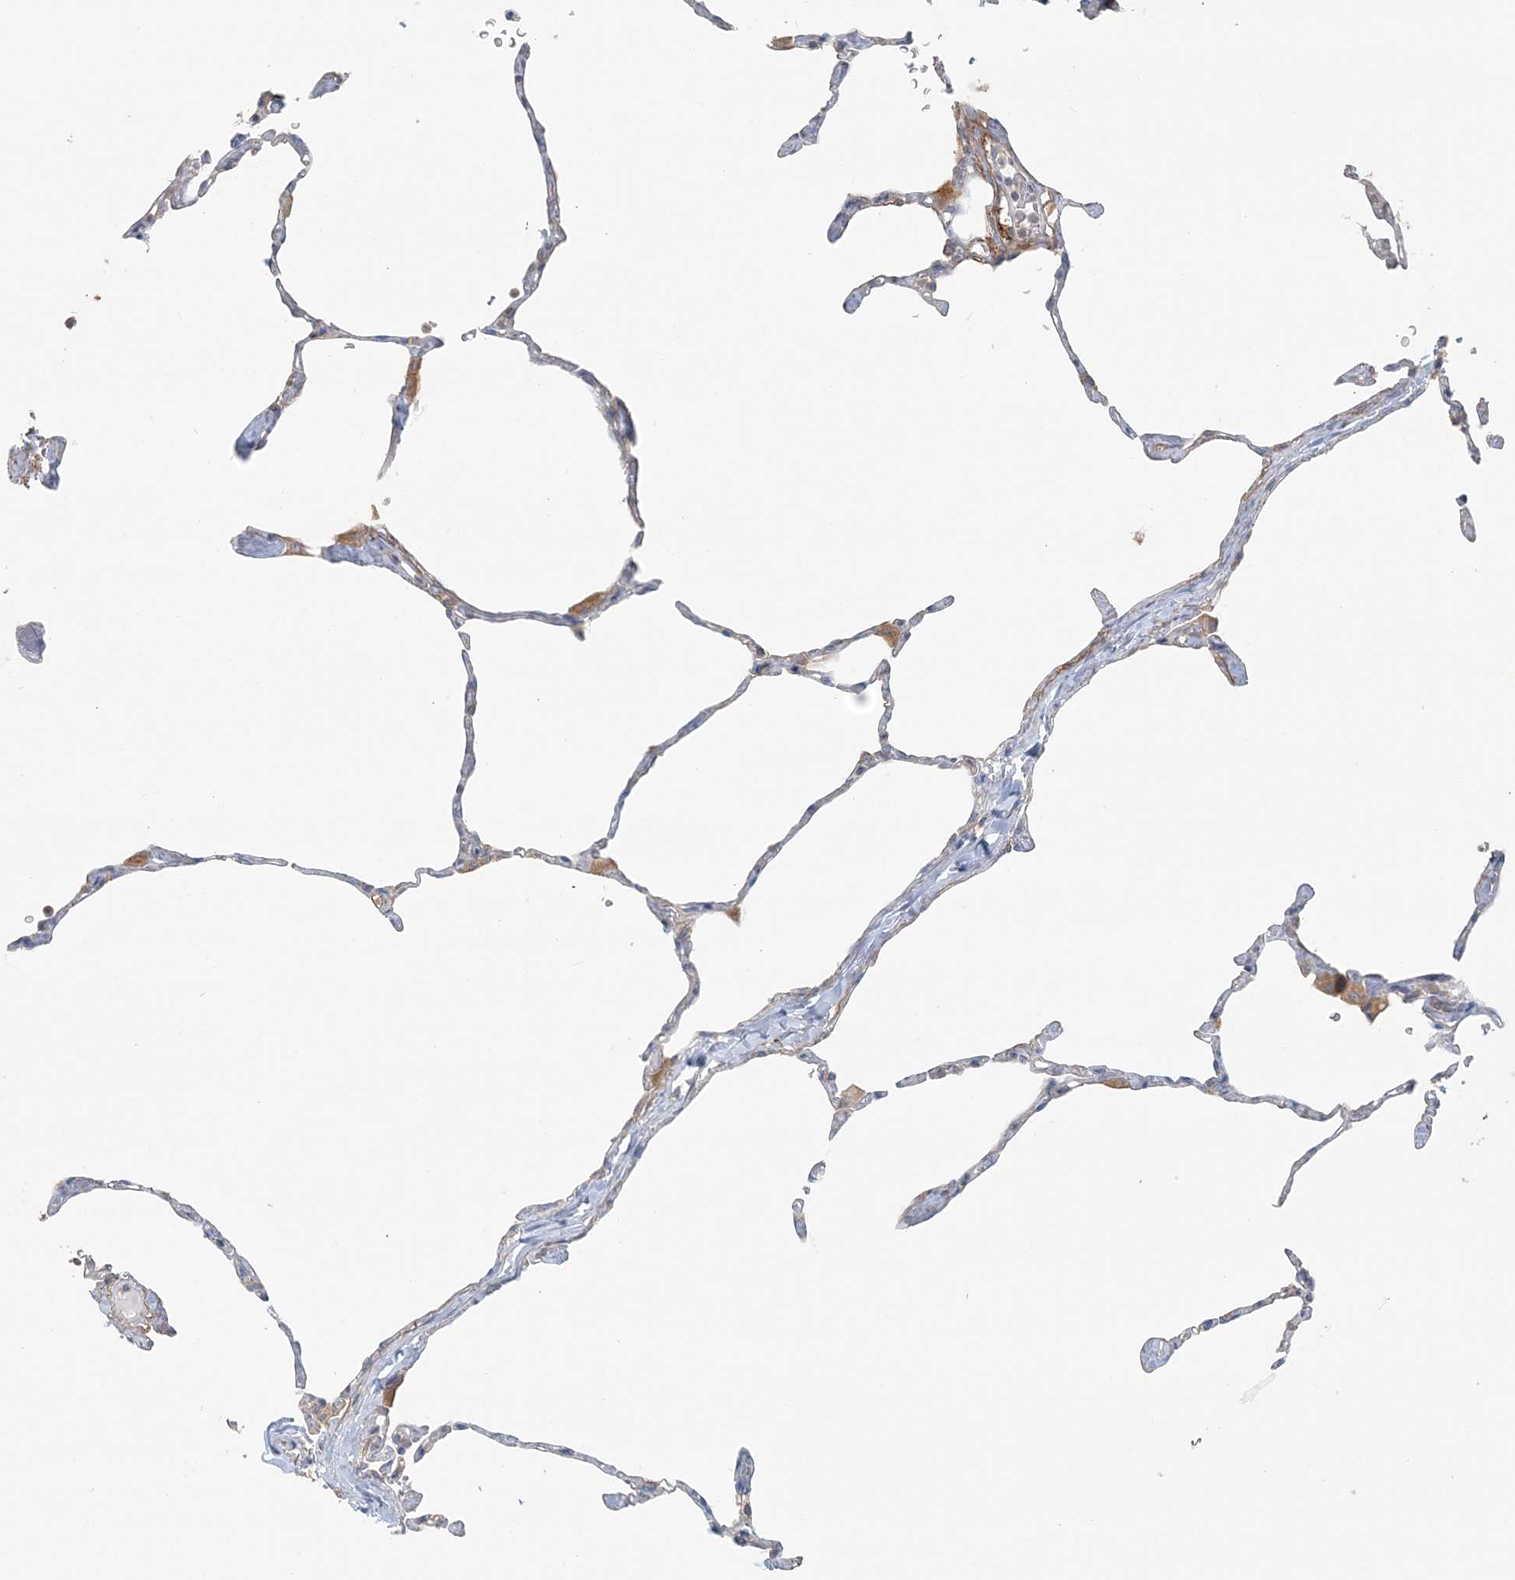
{"staining": {"intensity": "weak", "quantity": "<25%", "location": "cytoplasmic/membranous"}, "tissue": "lung", "cell_type": "Alveolar cells", "image_type": "normal", "snomed": [{"axis": "morphology", "description": "Normal tissue, NOS"}, {"axis": "topography", "description": "Lung"}], "caption": "This is a histopathology image of IHC staining of unremarkable lung, which shows no staining in alveolar cells.", "gene": "TBC1D5", "patient": {"sex": "male", "age": 65}}